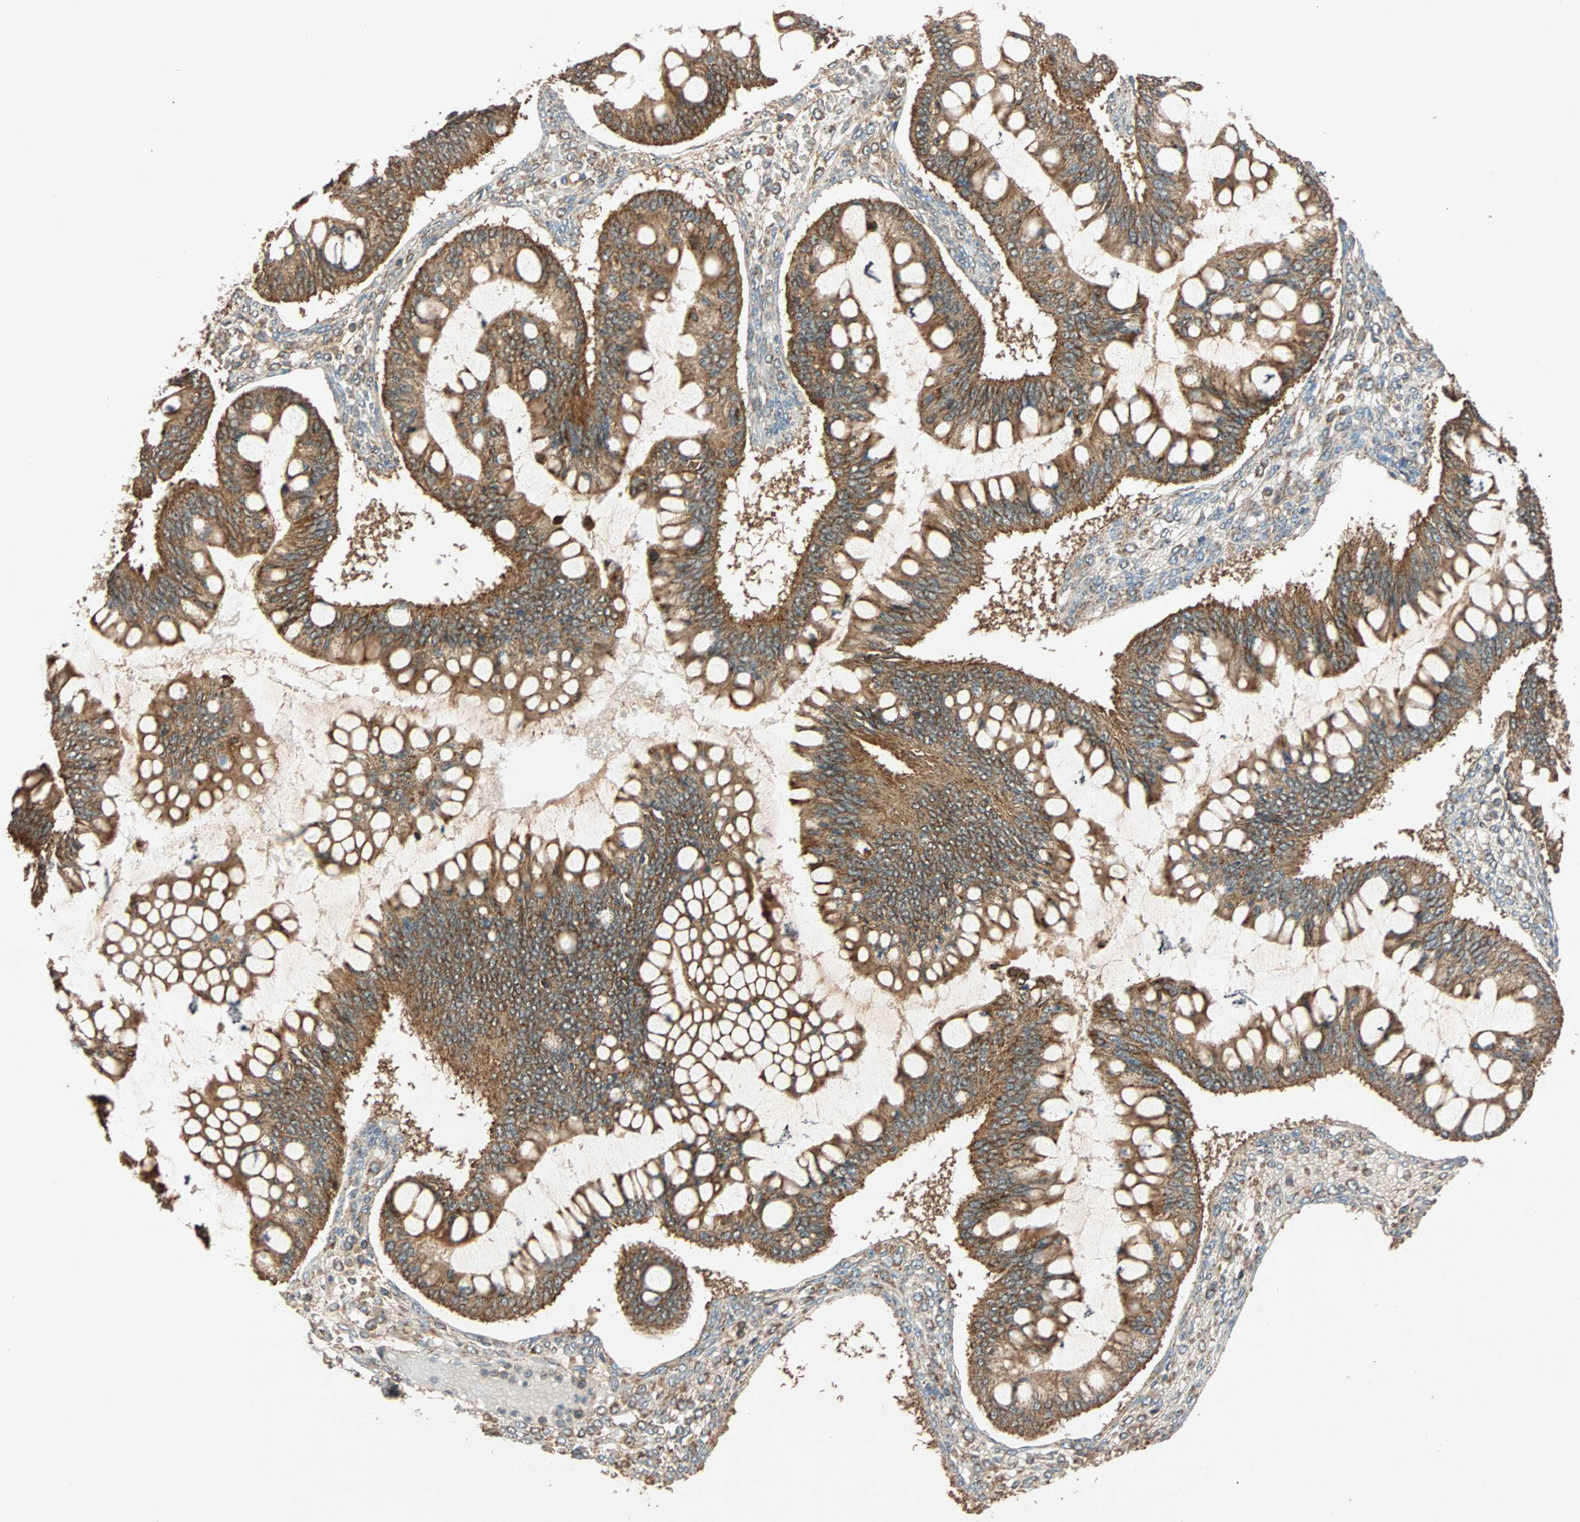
{"staining": {"intensity": "strong", "quantity": ">75%", "location": "cytoplasmic/membranous"}, "tissue": "ovarian cancer", "cell_type": "Tumor cells", "image_type": "cancer", "snomed": [{"axis": "morphology", "description": "Cystadenocarcinoma, mucinous, NOS"}, {"axis": "topography", "description": "Ovary"}], "caption": "Immunohistochemistry (IHC) (DAB (3,3'-diaminobenzidine)) staining of human ovarian mucinous cystadenocarcinoma reveals strong cytoplasmic/membranous protein positivity in approximately >75% of tumor cells.", "gene": "MAPK1", "patient": {"sex": "female", "age": 73}}